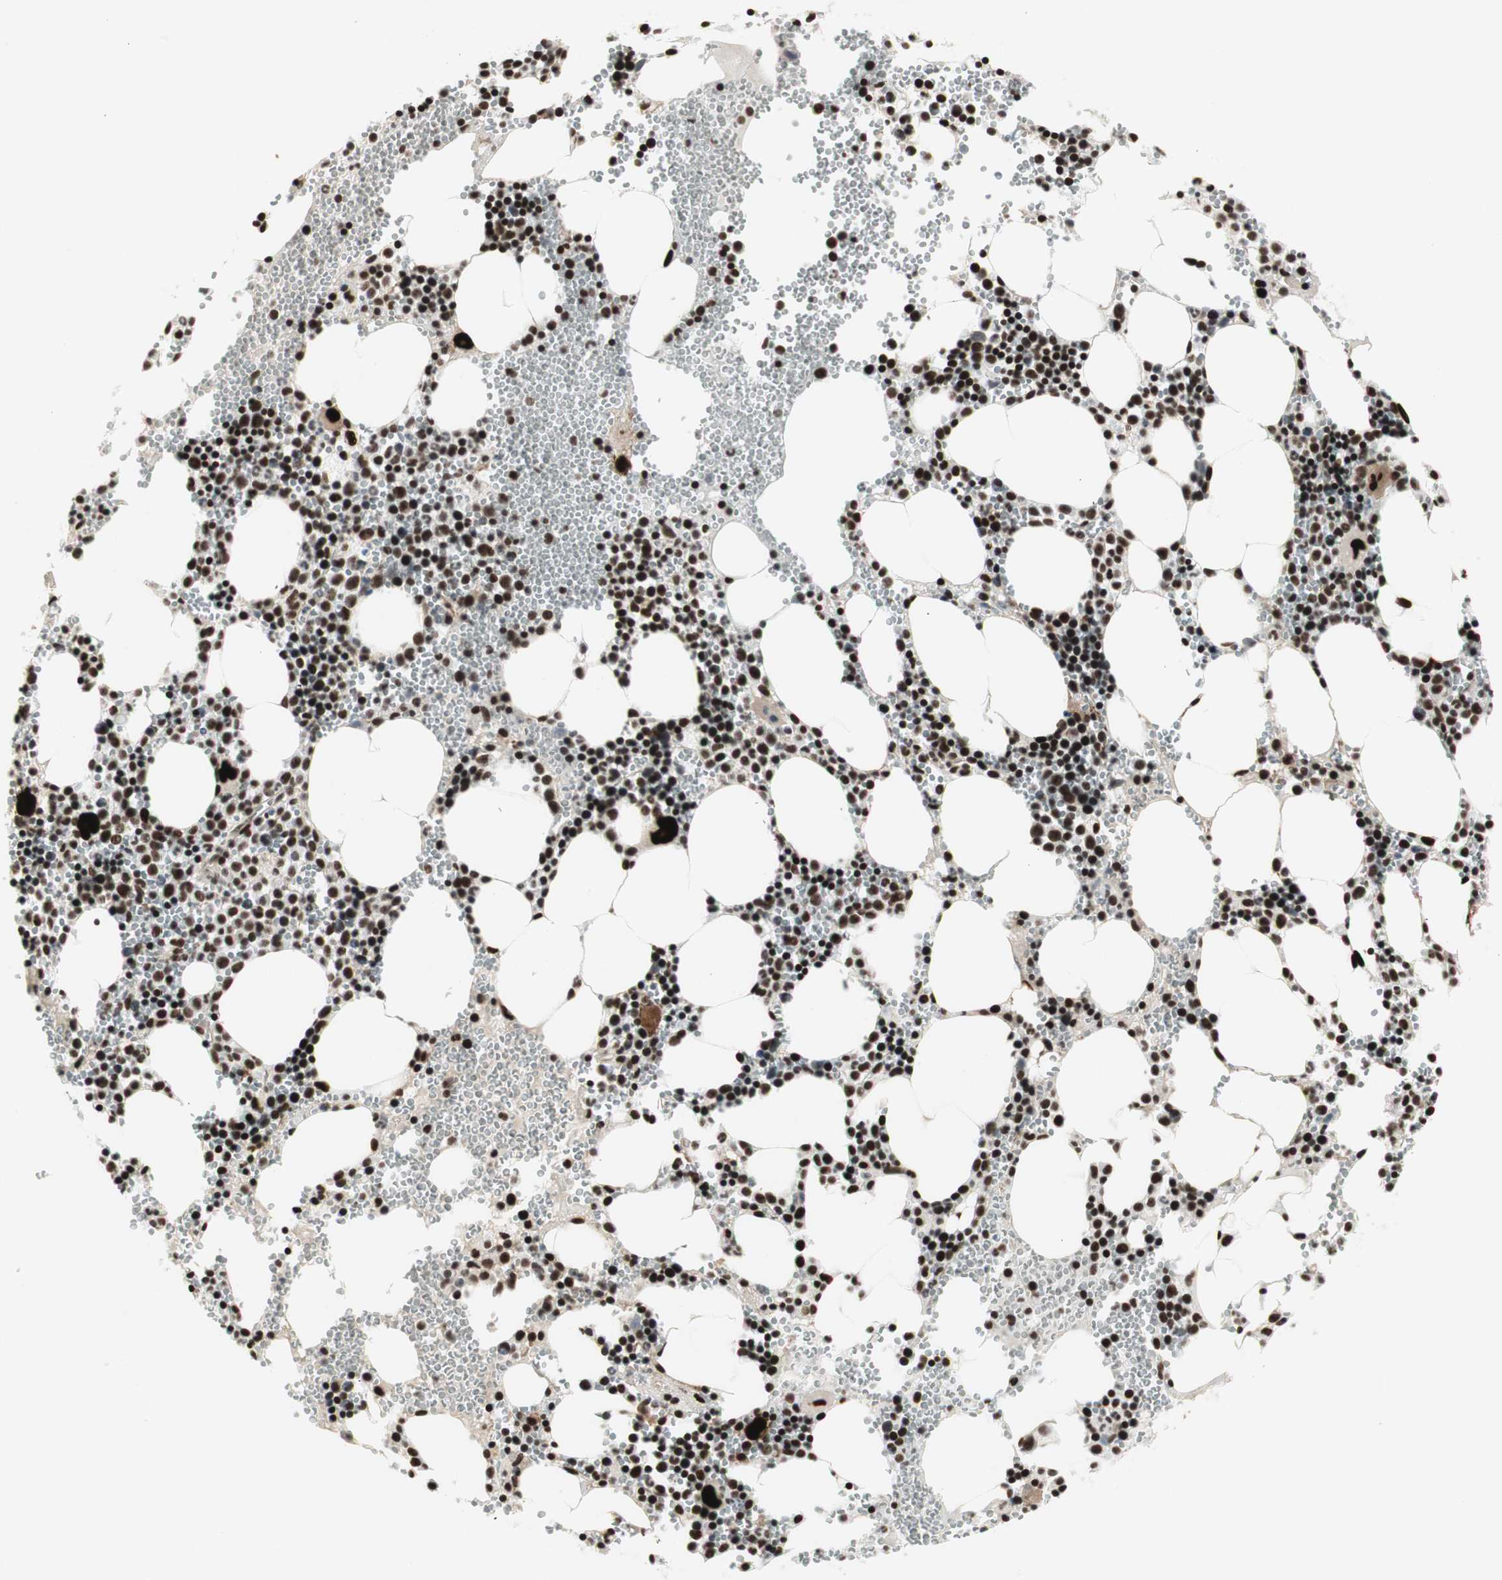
{"staining": {"intensity": "strong", "quantity": "25%-75%", "location": "nuclear"}, "tissue": "bone marrow", "cell_type": "Hematopoietic cells", "image_type": "normal", "snomed": [{"axis": "morphology", "description": "Normal tissue, NOS"}, {"axis": "morphology", "description": "Inflammation, NOS"}, {"axis": "topography", "description": "Bone marrow"}], "caption": "Strong nuclear expression for a protein is seen in approximately 25%-75% of hematopoietic cells of unremarkable bone marrow using IHC.", "gene": "HEXIM1", "patient": {"sex": "male", "age": 42}}